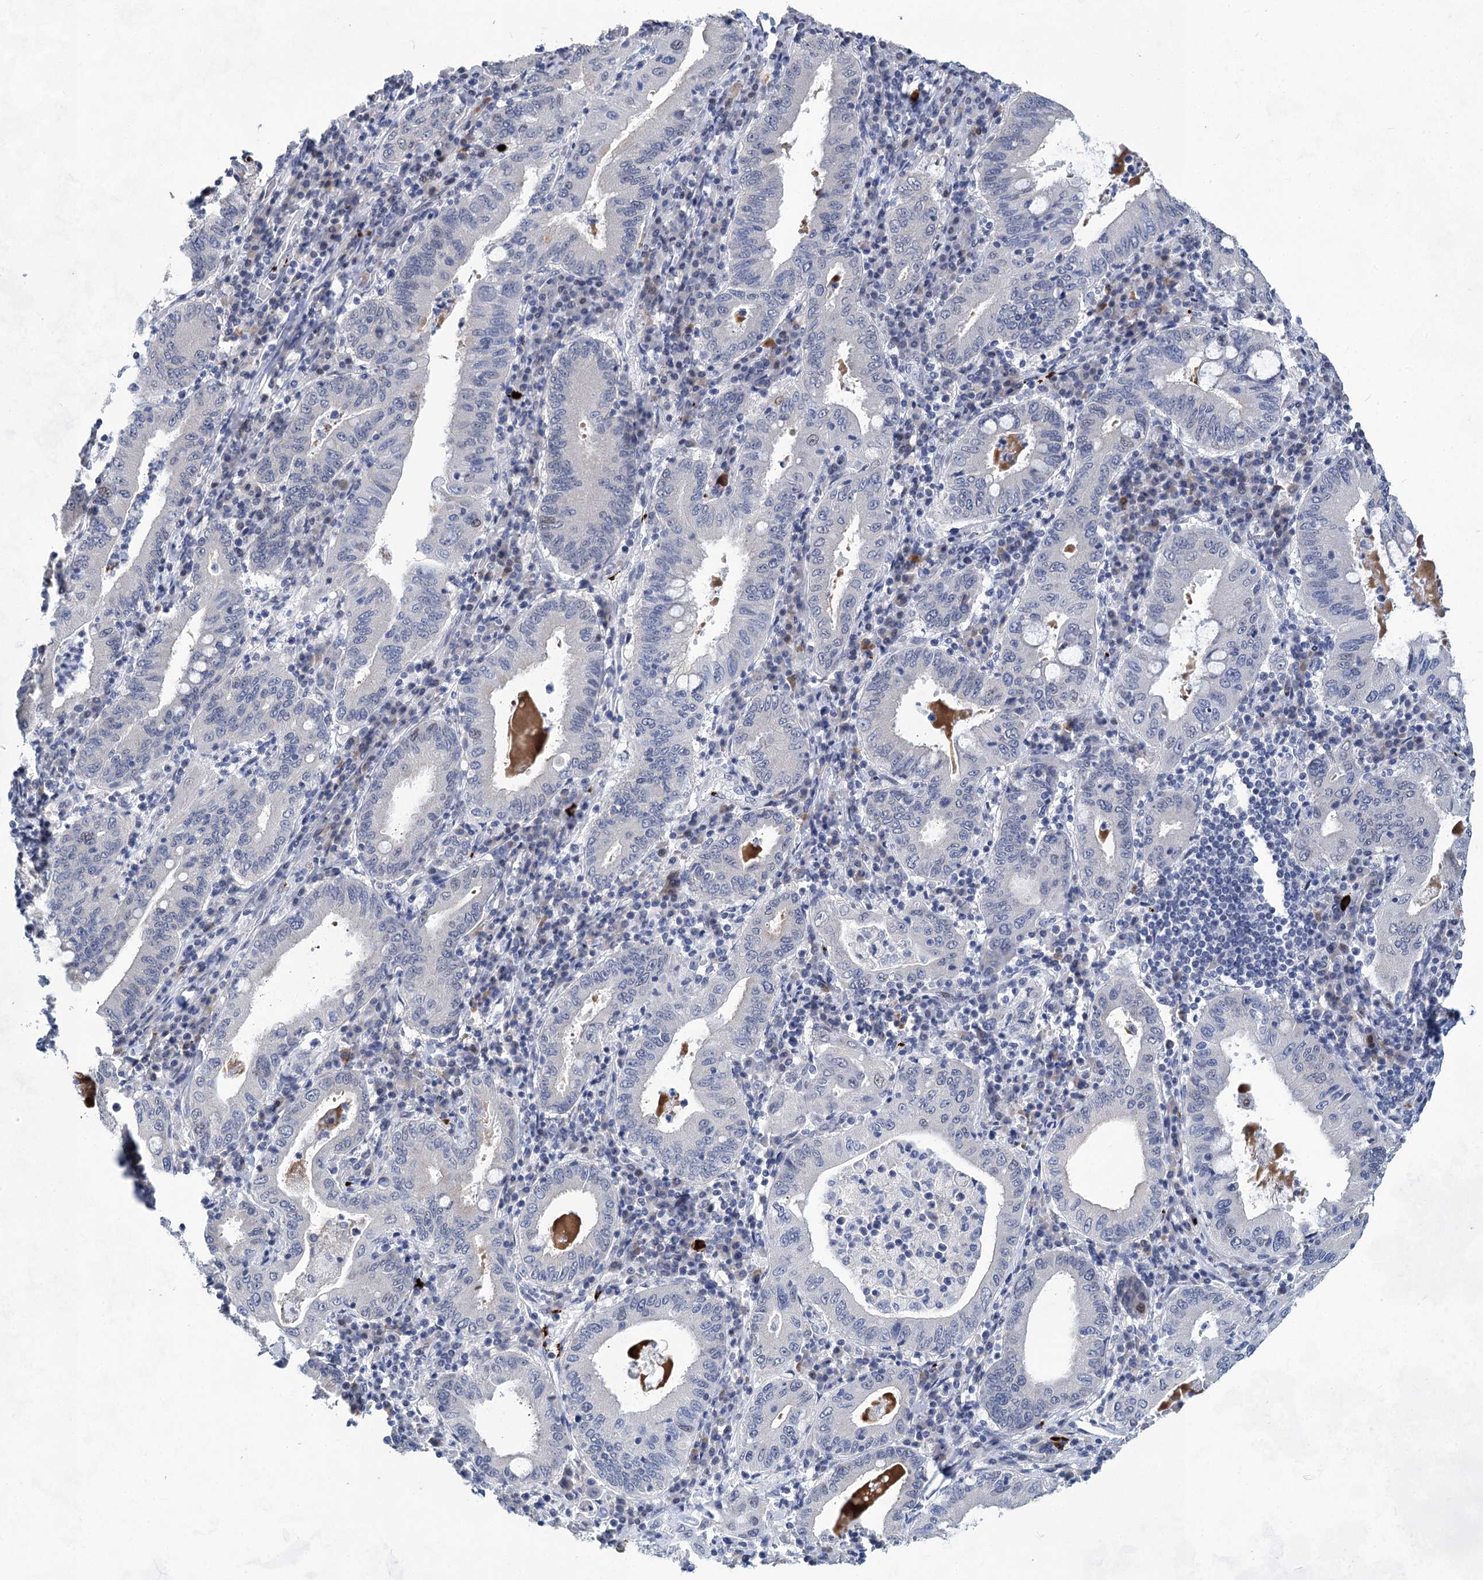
{"staining": {"intensity": "negative", "quantity": "none", "location": "none"}, "tissue": "stomach cancer", "cell_type": "Tumor cells", "image_type": "cancer", "snomed": [{"axis": "morphology", "description": "Normal tissue, NOS"}, {"axis": "morphology", "description": "Adenocarcinoma, NOS"}, {"axis": "topography", "description": "Esophagus"}, {"axis": "topography", "description": "Stomach, upper"}, {"axis": "topography", "description": "Peripheral nerve tissue"}], "caption": "IHC image of neoplastic tissue: stomach cancer stained with DAB (3,3'-diaminobenzidine) displays no significant protein positivity in tumor cells. (DAB (3,3'-diaminobenzidine) IHC with hematoxylin counter stain).", "gene": "MON2", "patient": {"sex": "male", "age": 62}}